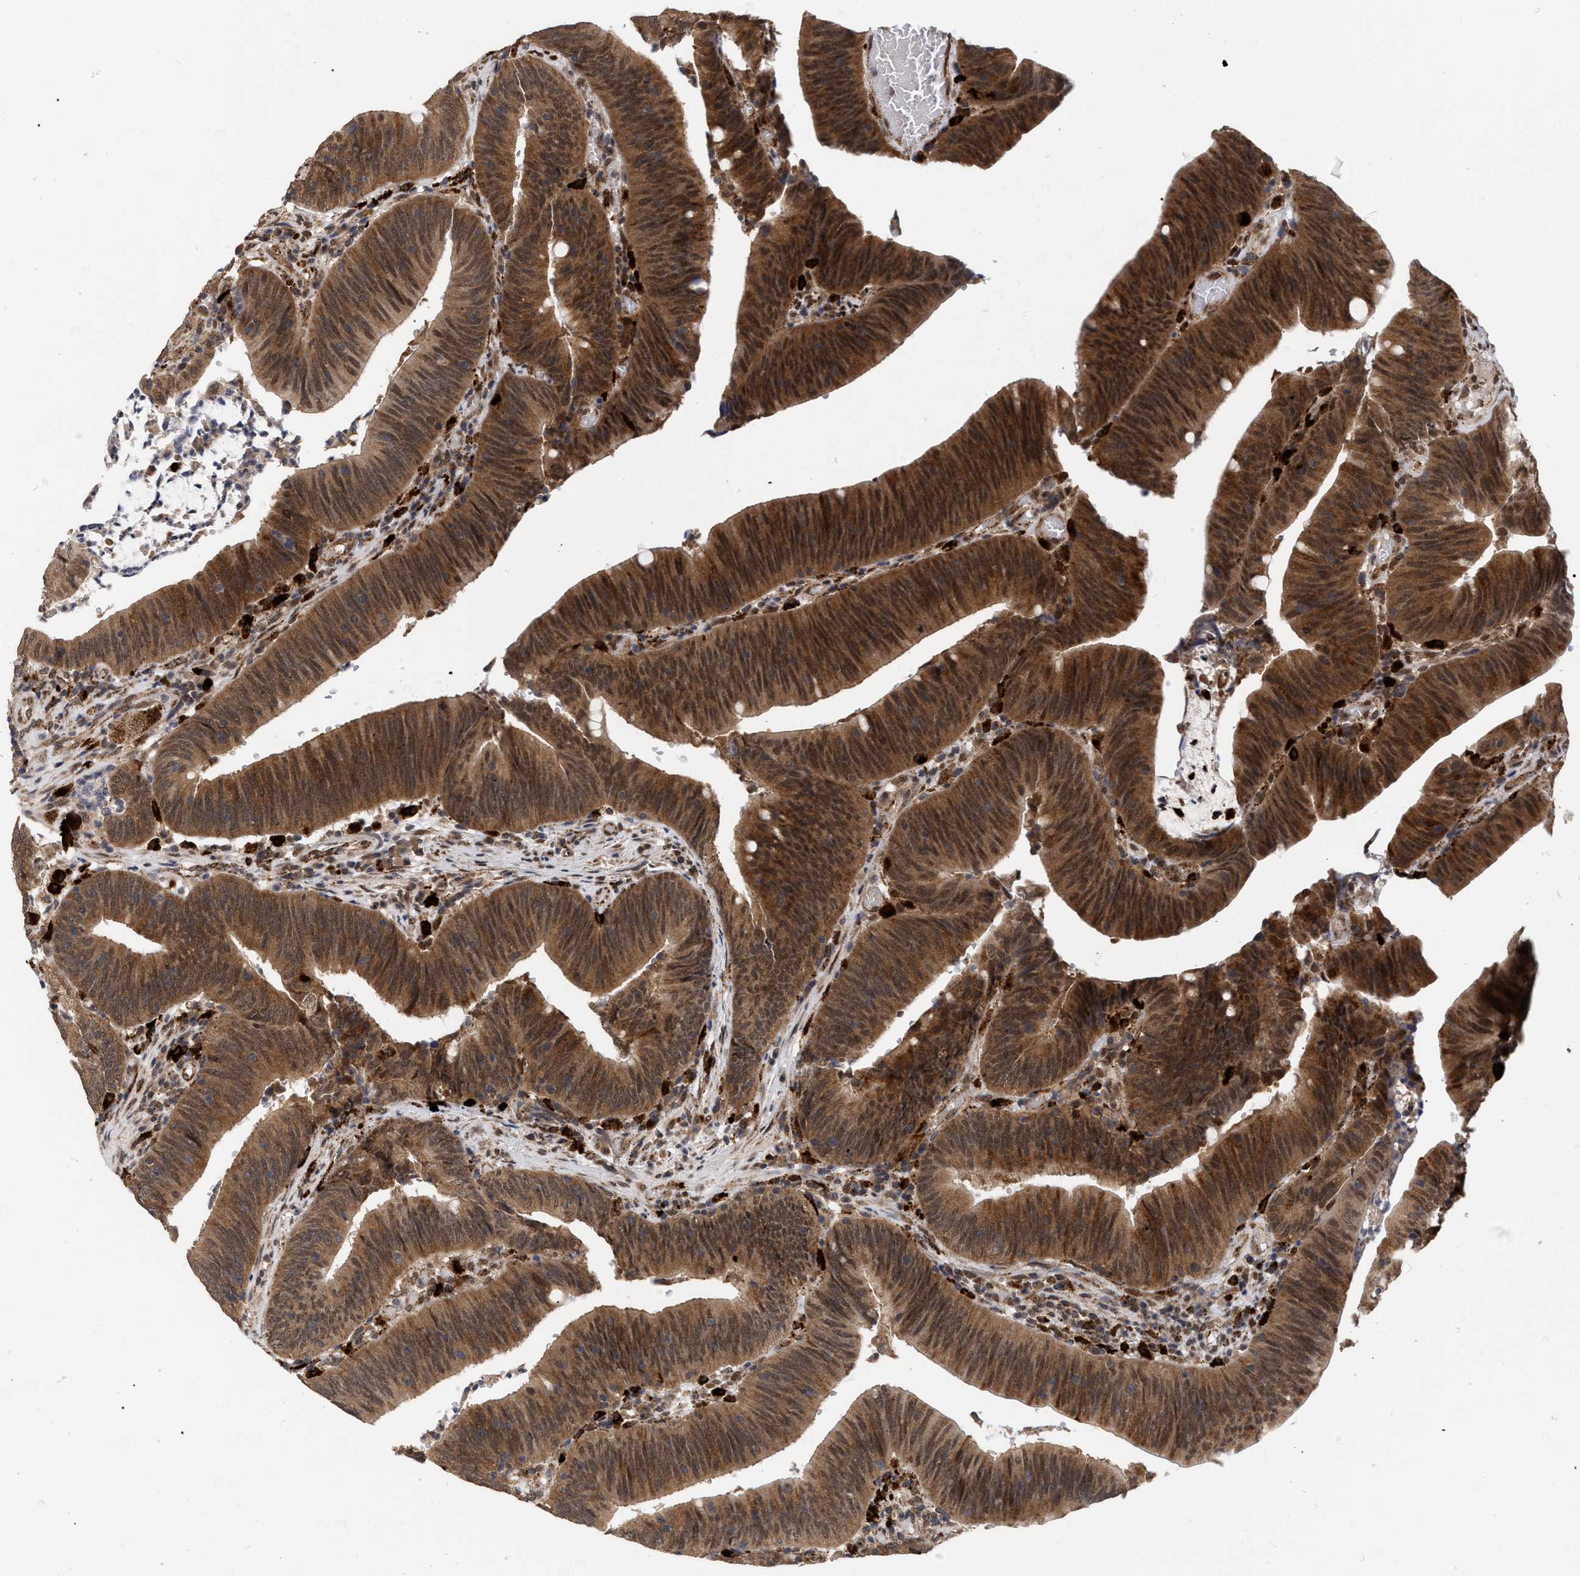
{"staining": {"intensity": "strong", "quantity": ">75%", "location": "cytoplasmic/membranous,nuclear"}, "tissue": "colorectal cancer", "cell_type": "Tumor cells", "image_type": "cancer", "snomed": [{"axis": "morphology", "description": "Normal tissue, NOS"}, {"axis": "morphology", "description": "Adenocarcinoma, NOS"}, {"axis": "topography", "description": "Rectum"}], "caption": "Human colorectal cancer (adenocarcinoma) stained for a protein (brown) reveals strong cytoplasmic/membranous and nuclear positive positivity in about >75% of tumor cells.", "gene": "UPF1", "patient": {"sex": "female", "age": 66}}